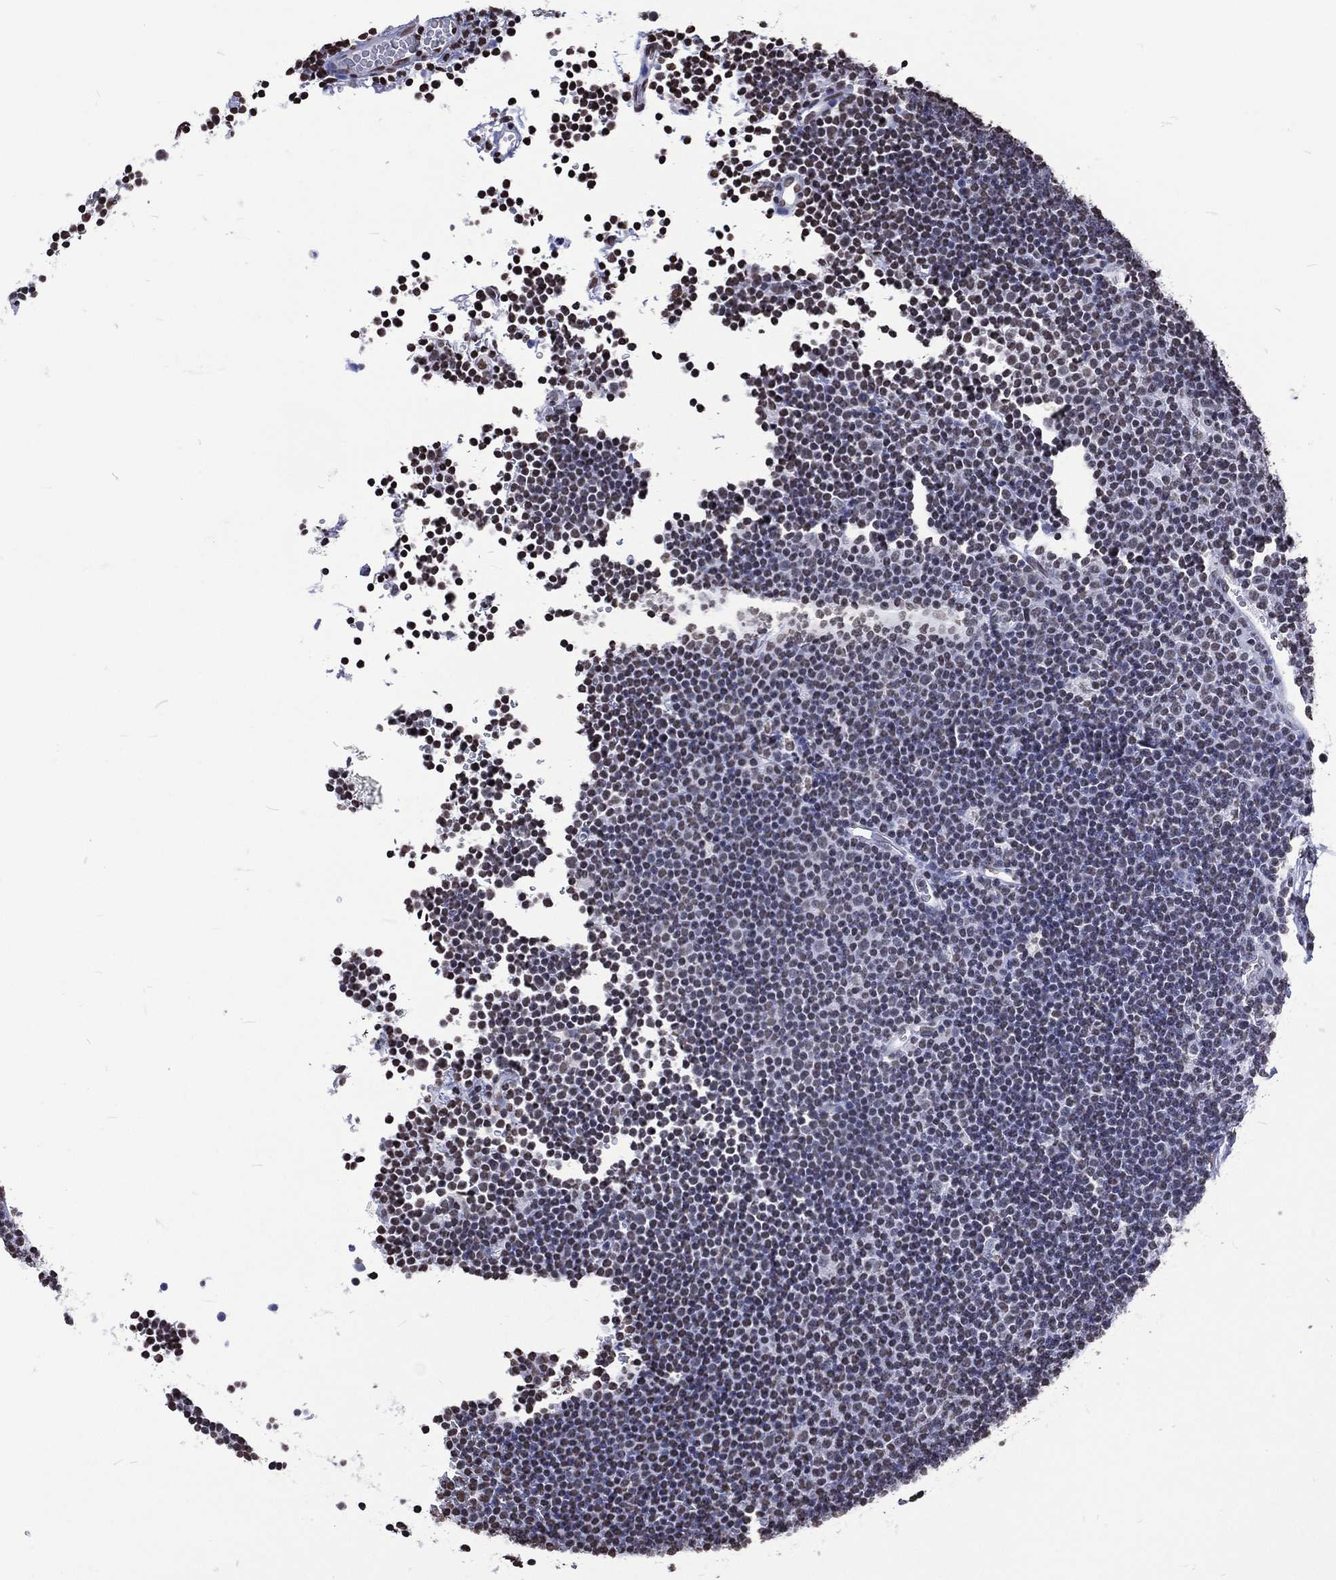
{"staining": {"intensity": "weak", "quantity": "25%-75%", "location": "nuclear"}, "tissue": "lymphoma", "cell_type": "Tumor cells", "image_type": "cancer", "snomed": [{"axis": "morphology", "description": "Malignant lymphoma, non-Hodgkin's type, Low grade"}, {"axis": "topography", "description": "Brain"}], "caption": "Human malignant lymphoma, non-Hodgkin's type (low-grade) stained for a protein (brown) displays weak nuclear positive staining in approximately 25%-75% of tumor cells.", "gene": "RETREG2", "patient": {"sex": "female", "age": 66}}